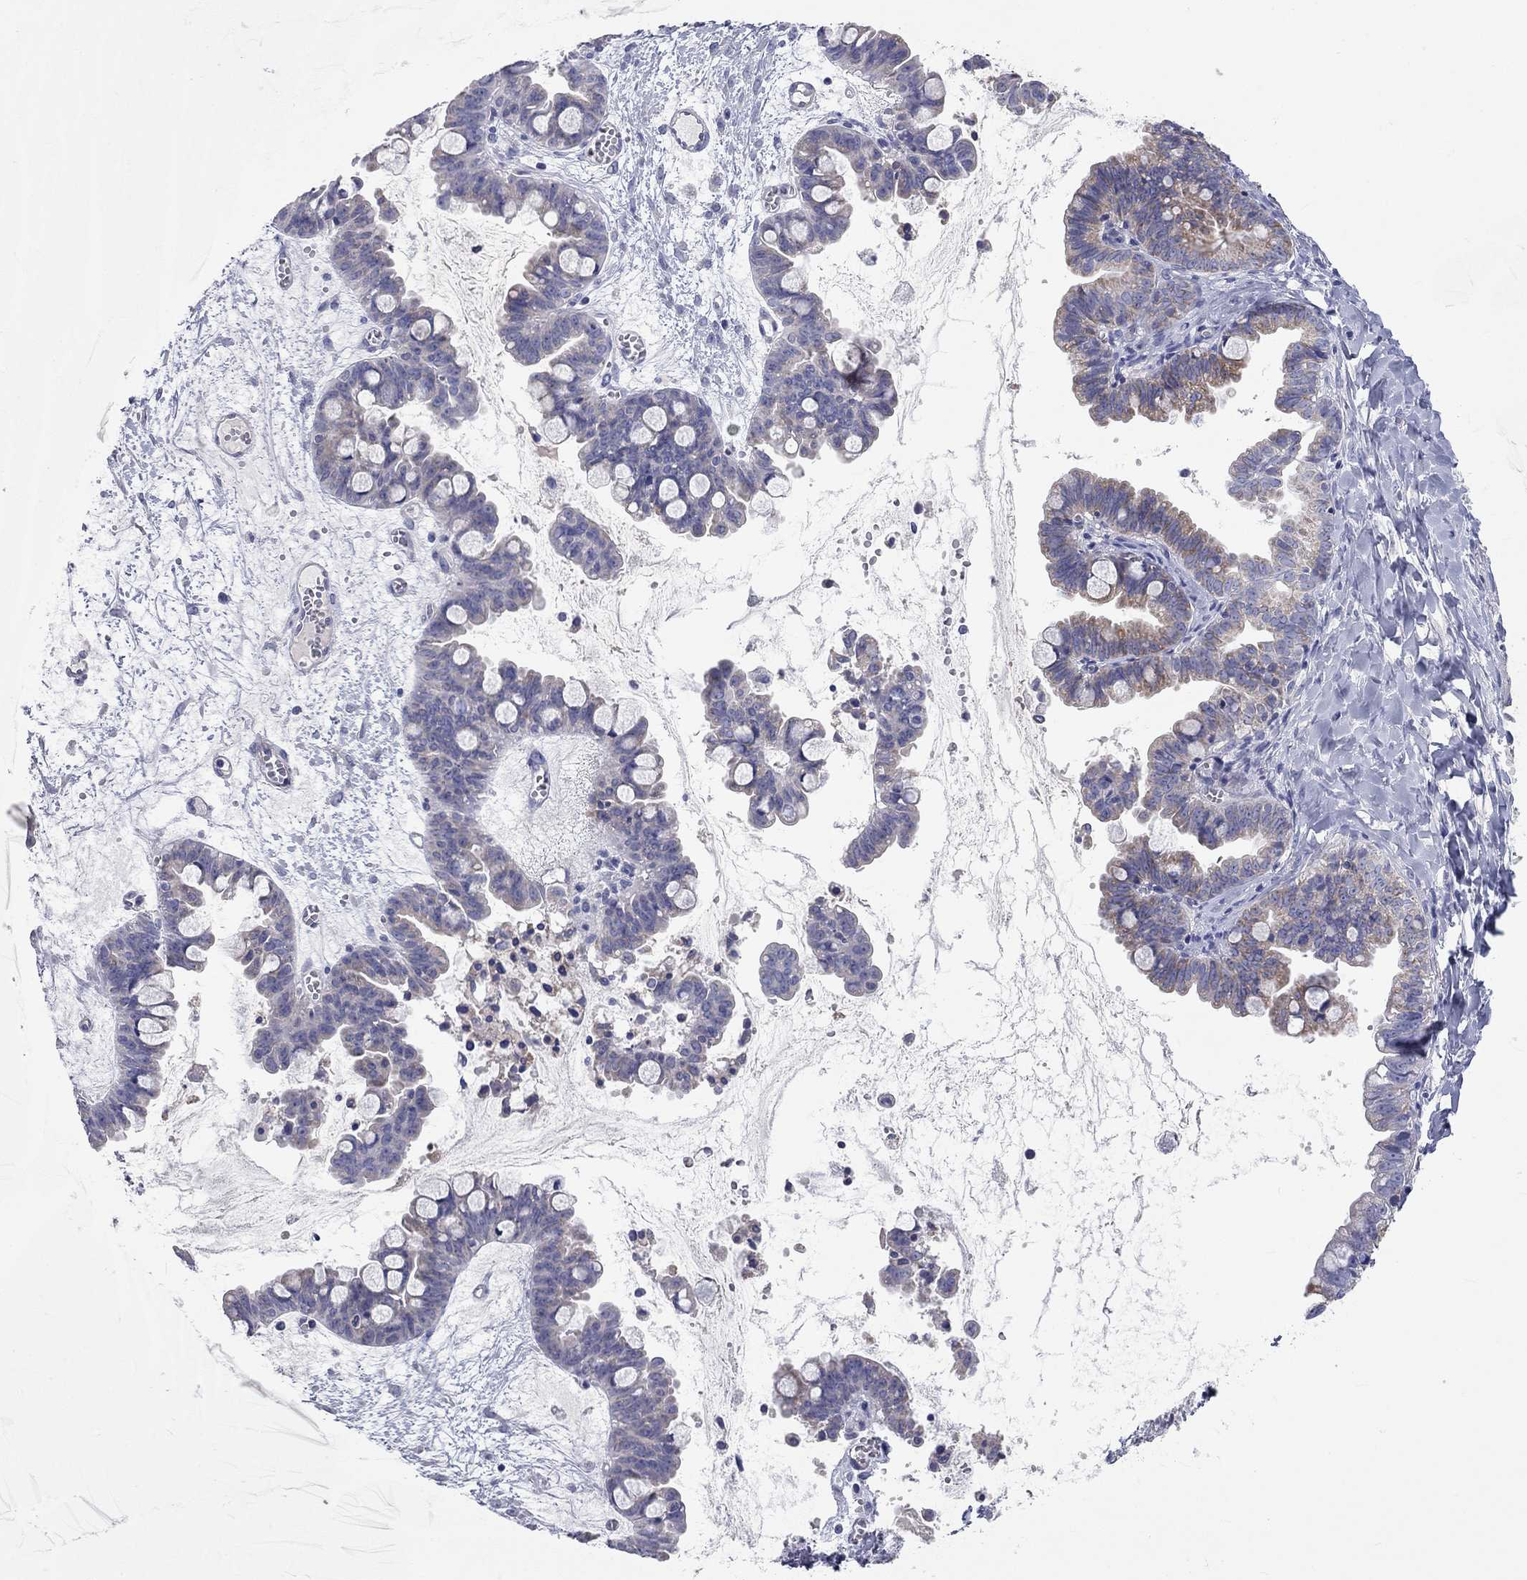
{"staining": {"intensity": "moderate", "quantity": "25%-75%", "location": "cytoplasmic/membranous"}, "tissue": "ovarian cancer", "cell_type": "Tumor cells", "image_type": "cancer", "snomed": [{"axis": "morphology", "description": "Cystadenocarcinoma, mucinous, NOS"}, {"axis": "topography", "description": "Ovary"}], "caption": "About 25%-75% of tumor cells in human mucinous cystadenocarcinoma (ovarian) exhibit moderate cytoplasmic/membranous protein staining as visualized by brown immunohistochemical staining.", "gene": "RCAN1", "patient": {"sex": "female", "age": 63}}